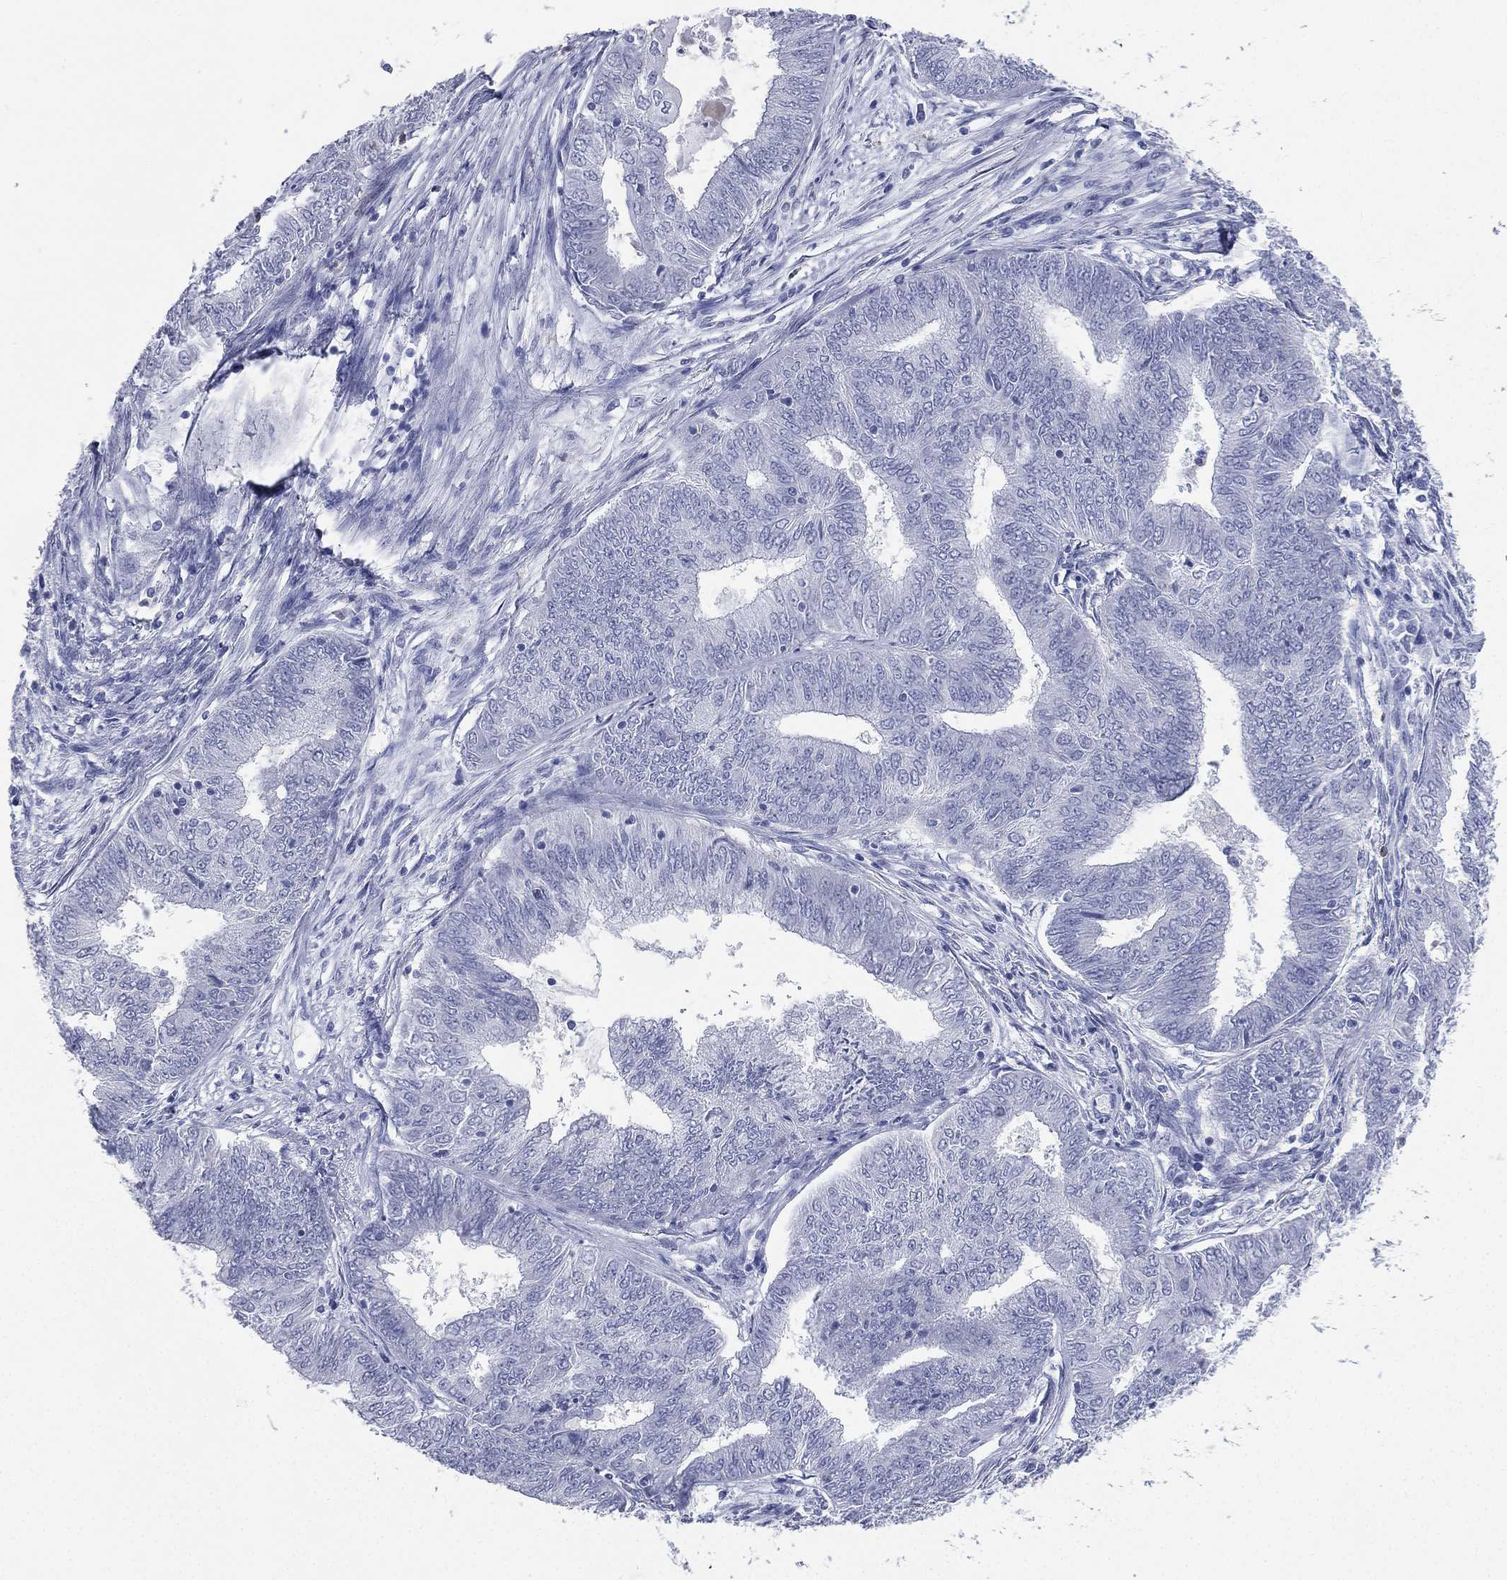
{"staining": {"intensity": "negative", "quantity": "none", "location": "none"}, "tissue": "endometrial cancer", "cell_type": "Tumor cells", "image_type": "cancer", "snomed": [{"axis": "morphology", "description": "Adenocarcinoma, NOS"}, {"axis": "topography", "description": "Endometrium"}], "caption": "Protein analysis of adenocarcinoma (endometrial) displays no significant positivity in tumor cells.", "gene": "CD22", "patient": {"sex": "female", "age": 62}}